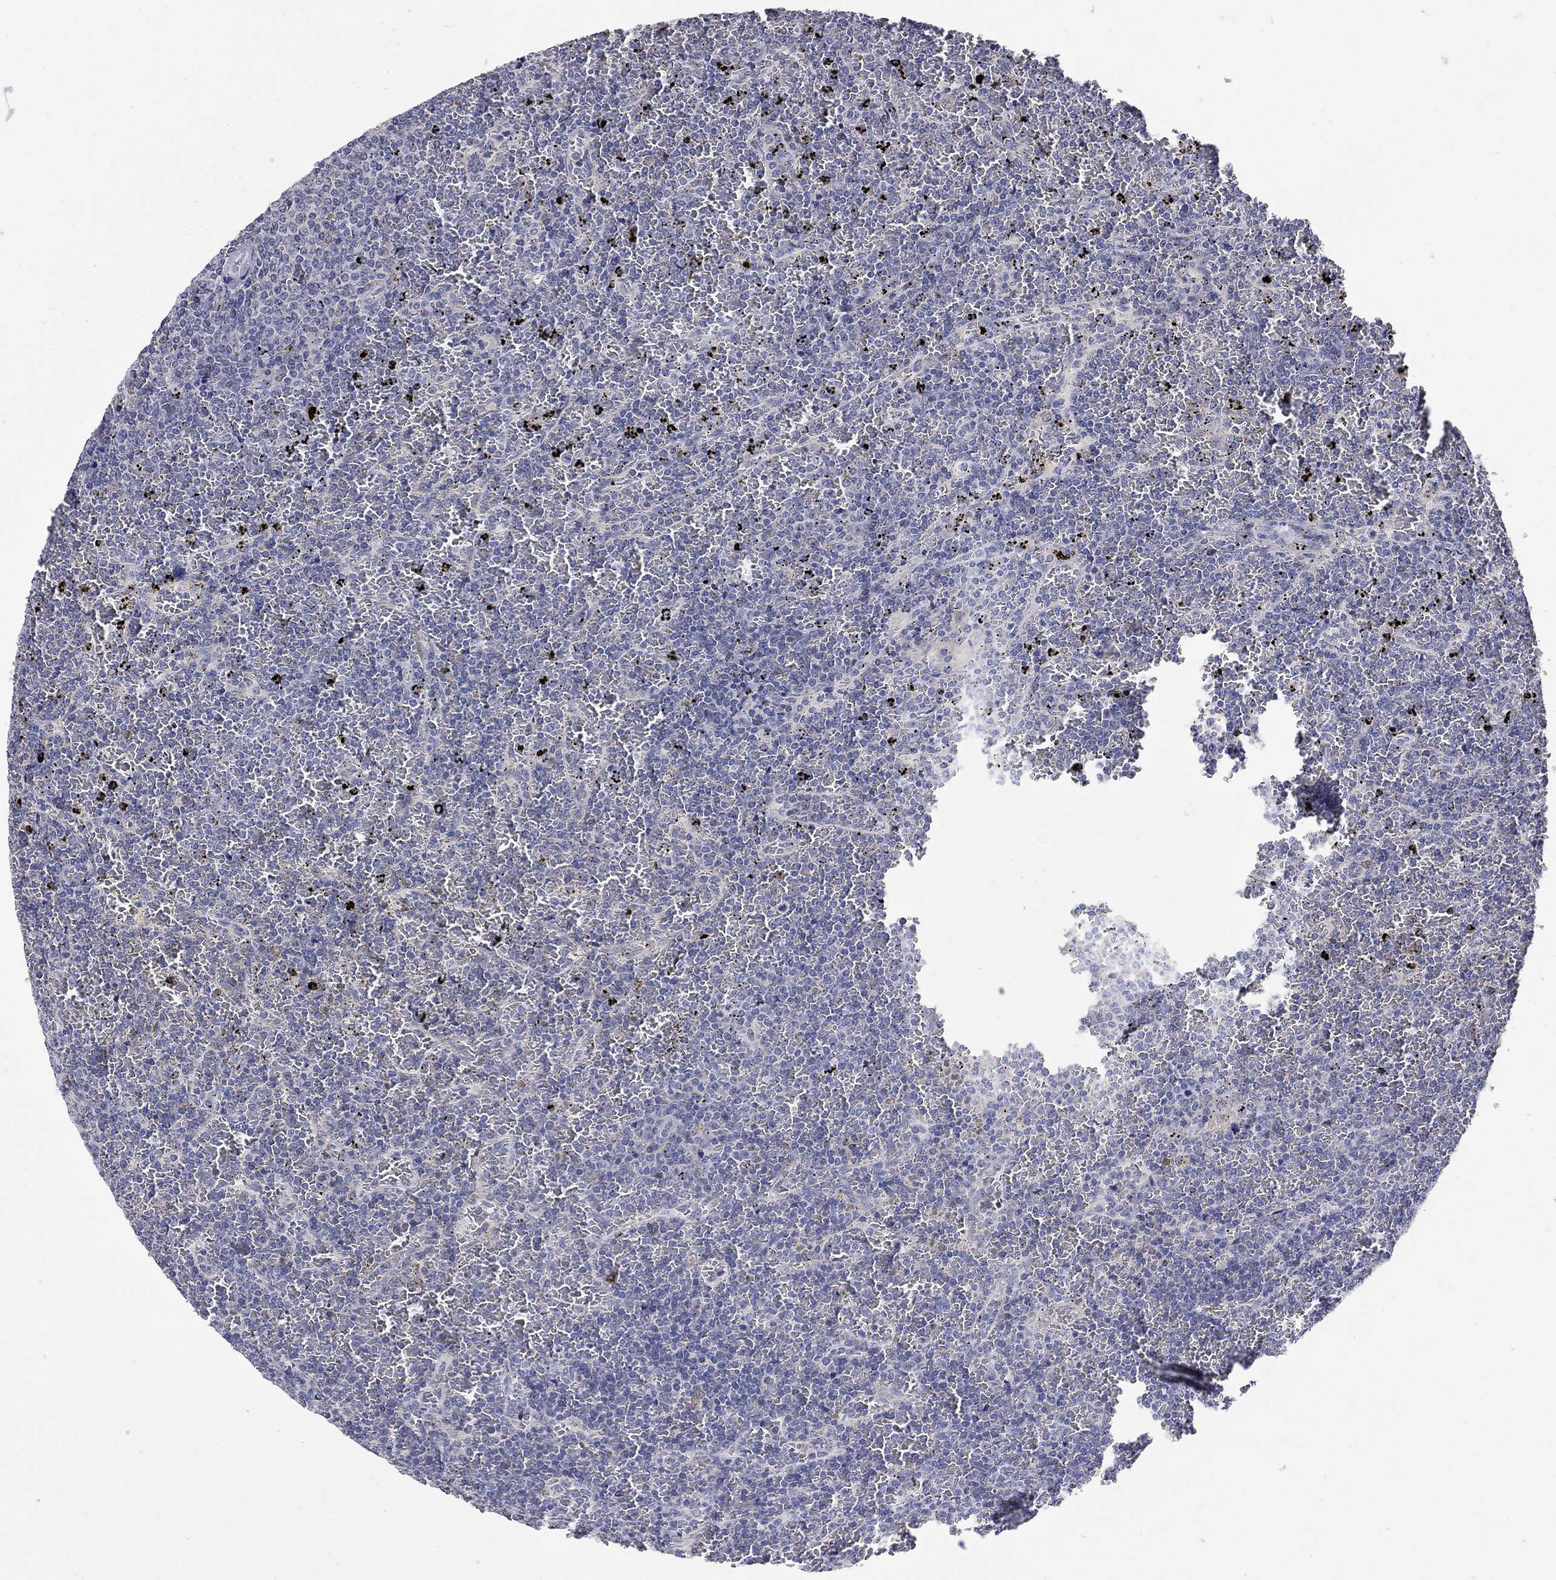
{"staining": {"intensity": "negative", "quantity": "none", "location": "none"}, "tissue": "lymphoma", "cell_type": "Tumor cells", "image_type": "cancer", "snomed": [{"axis": "morphology", "description": "Malignant lymphoma, non-Hodgkin's type, Low grade"}, {"axis": "topography", "description": "Spleen"}], "caption": "Low-grade malignant lymphoma, non-Hodgkin's type stained for a protein using IHC shows no staining tumor cells.", "gene": "CETN1", "patient": {"sex": "female", "age": 77}}